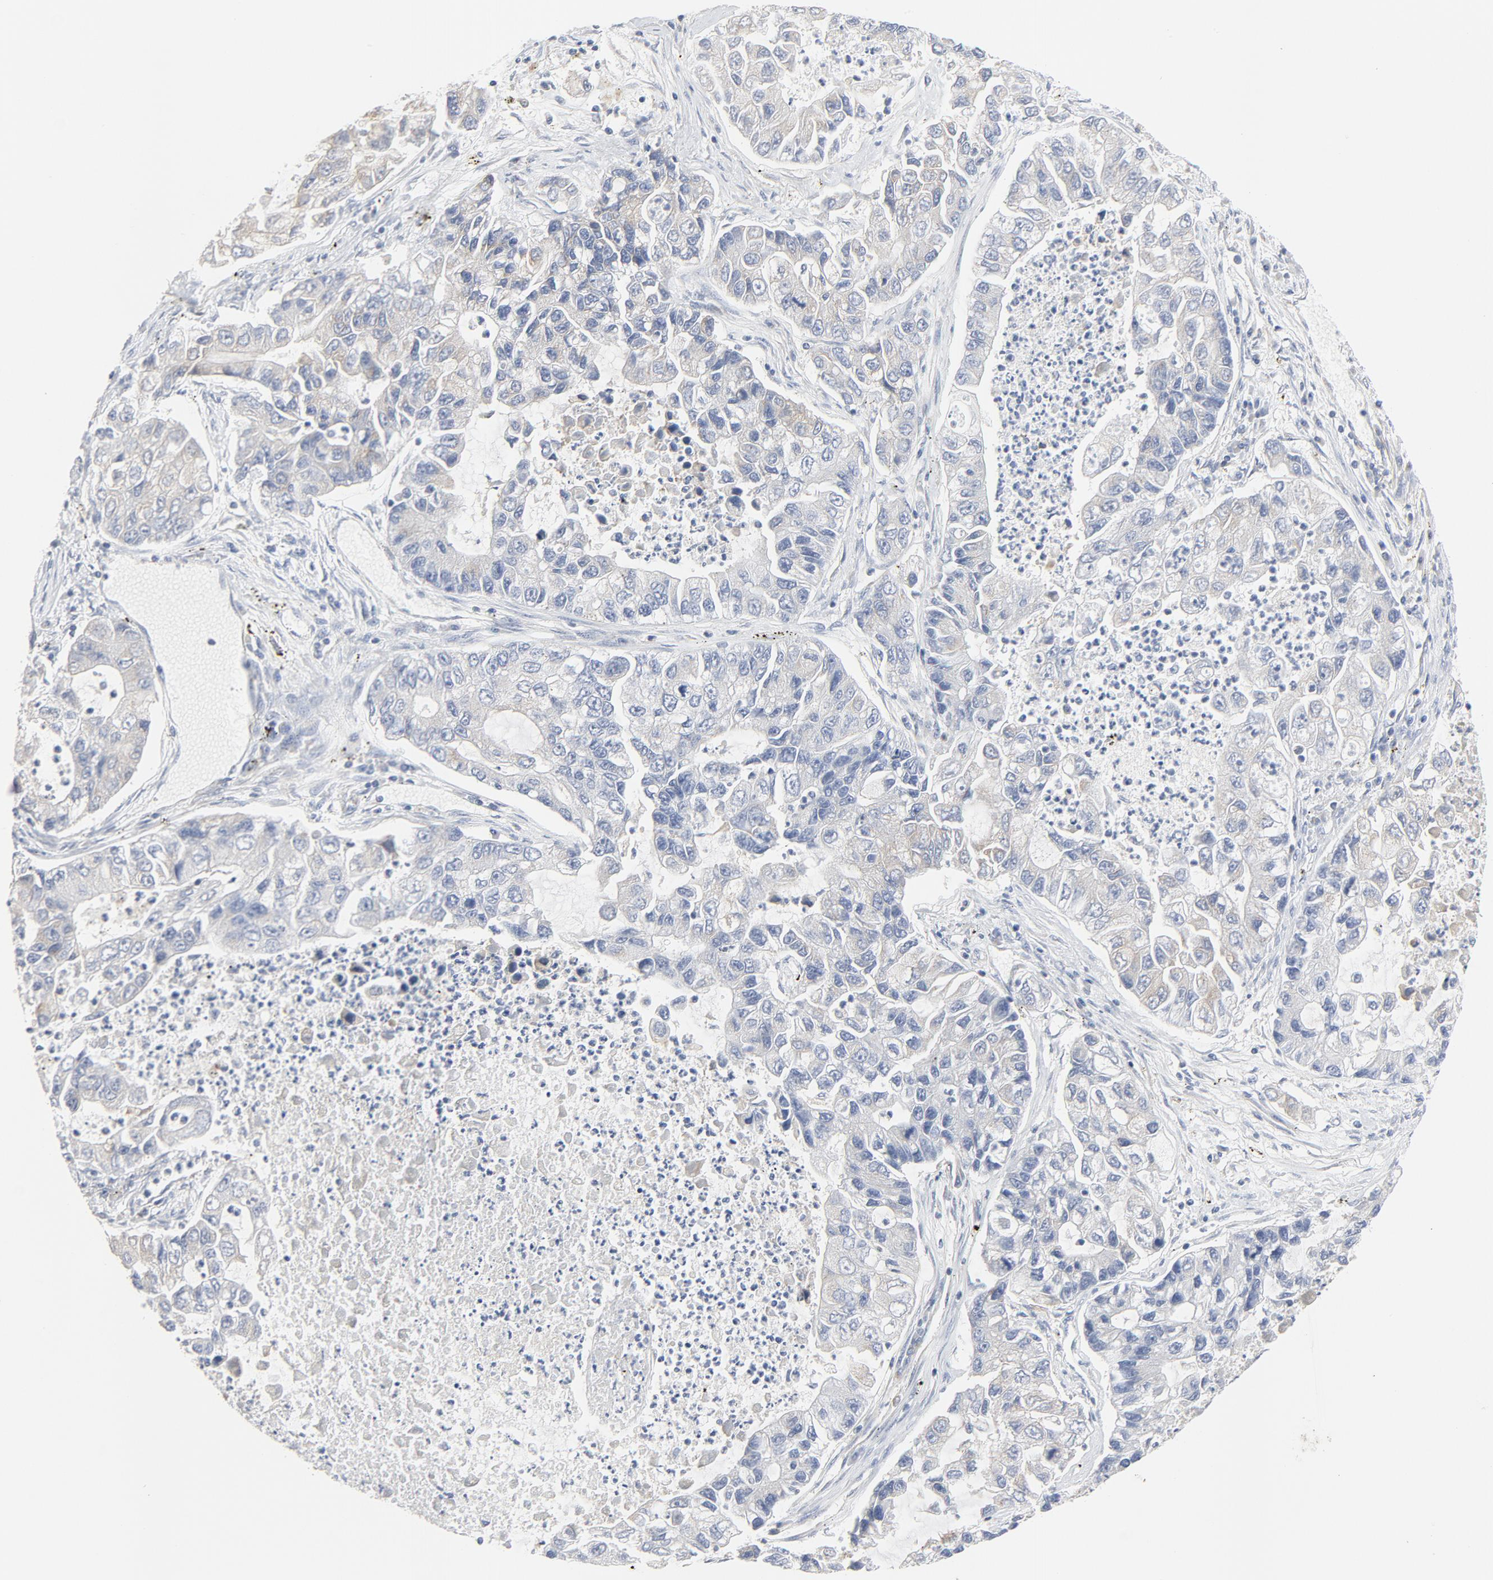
{"staining": {"intensity": "weak", "quantity": "25%-75%", "location": "cytoplasmic/membranous"}, "tissue": "lung cancer", "cell_type": "Tumor cells", "image_type": "cancer", "snomed": [{"axis": "morphology", "description": "Adenocarcinoma, NOS"}, {"axis": "topography", "description": "Lung"}], "caption": "The image demonstrates immunohistochemical staining of lung adenocarcinoma. There is weak cytoplasmic/membranous staining is seen in approximately 25%-75% of tumor cells.", "gene": "RABEP1", "patient": {"sex": "female", "age": 51}}